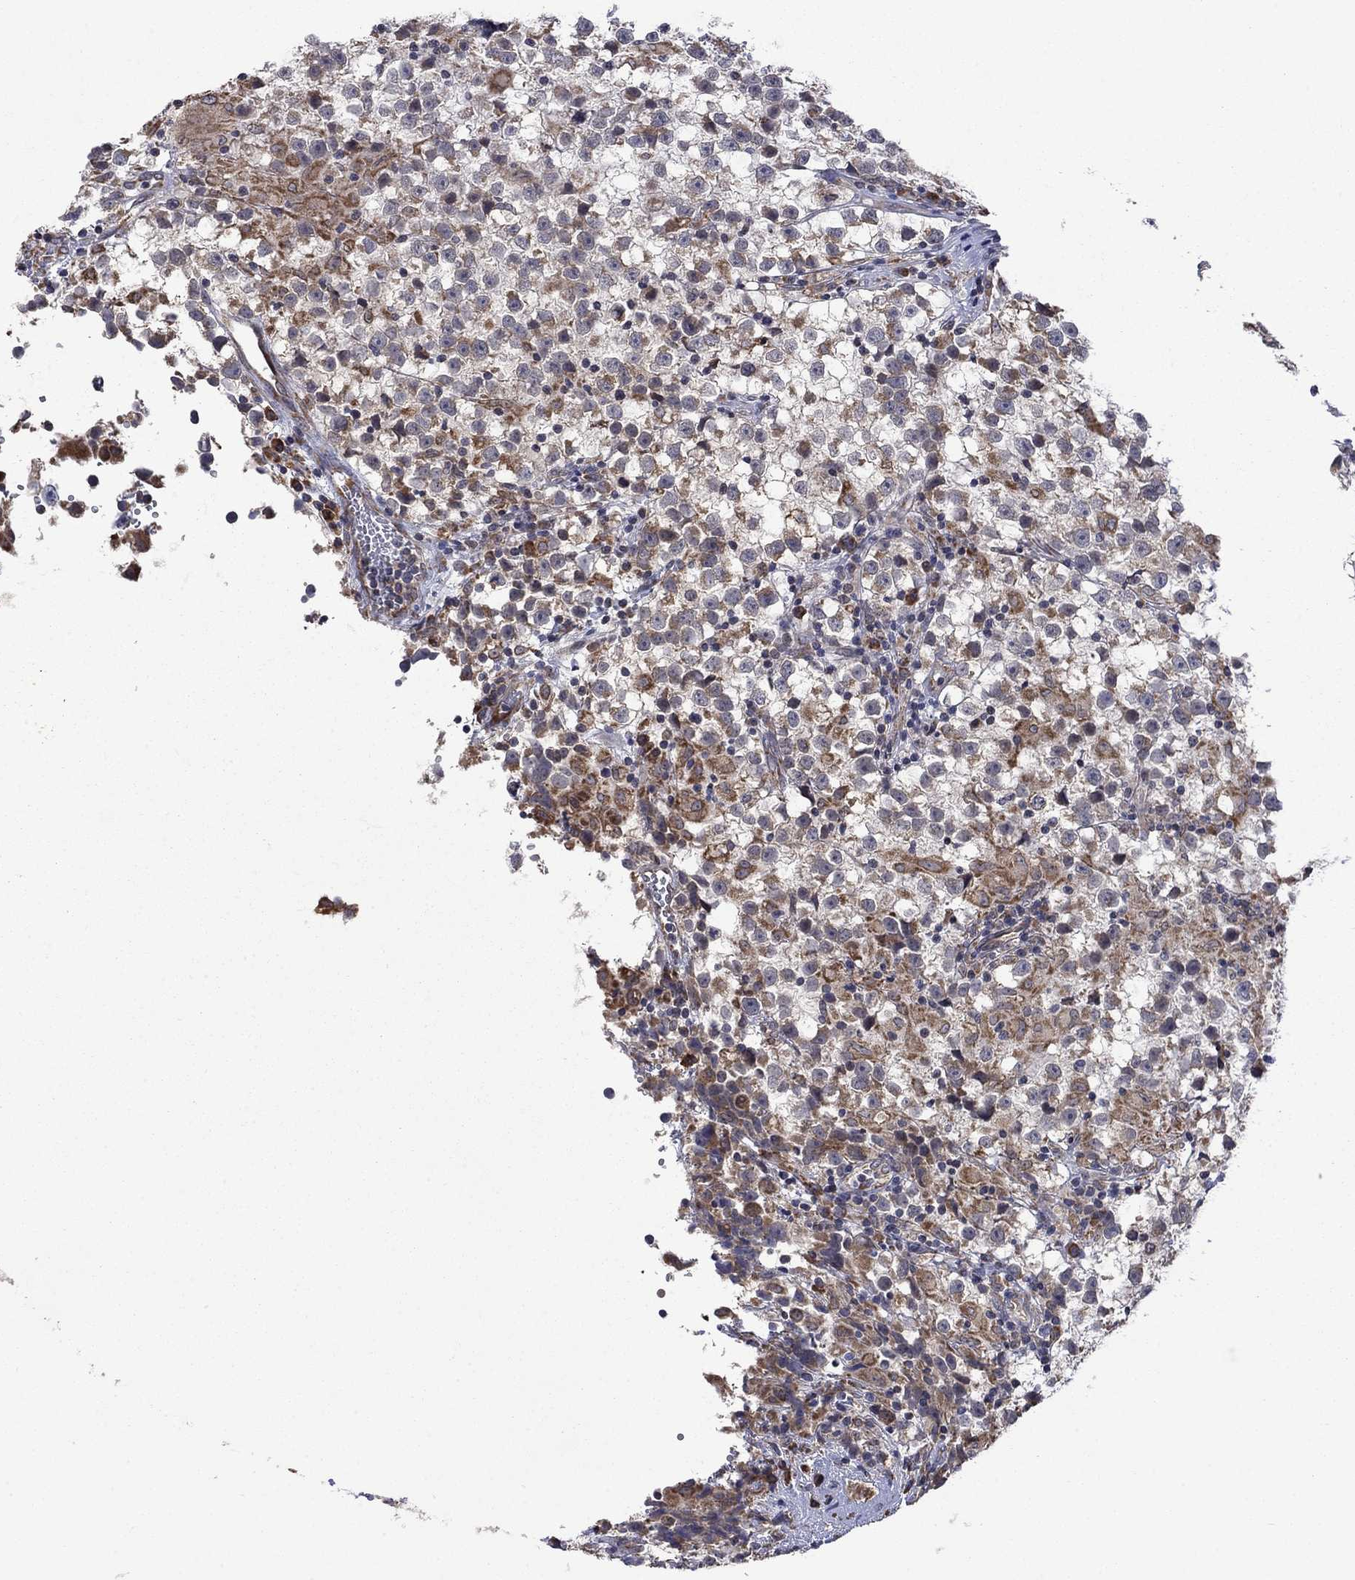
{"staining": {"intensity": "moderate", "quantity": "25%-75%", "location": "cytoplasmic/membranous"}, "tissue": "testis cancer", "cell_type": "Tumor cells", "image_type": "cancer", "snomed": [{"axis": "morphology", "description": "Seminoma, NOS"}, {"axis": "topography", "description": "Testis"}], "caption": "Immunohistochemistry staining of seminoma (testis), which demonstrates medium levels of moderate cytoplasmic/membranous positivity in approximately 25%-75% of tumor cells indicating moderate cytoplasmic/membranous protein expression. The staining was performed using DAB (brown) for protein detection and nuclei were counterstained in hematoxylin (blue).", "gene": "FURIN", "patient": {"sex": "male", "age": 31}}